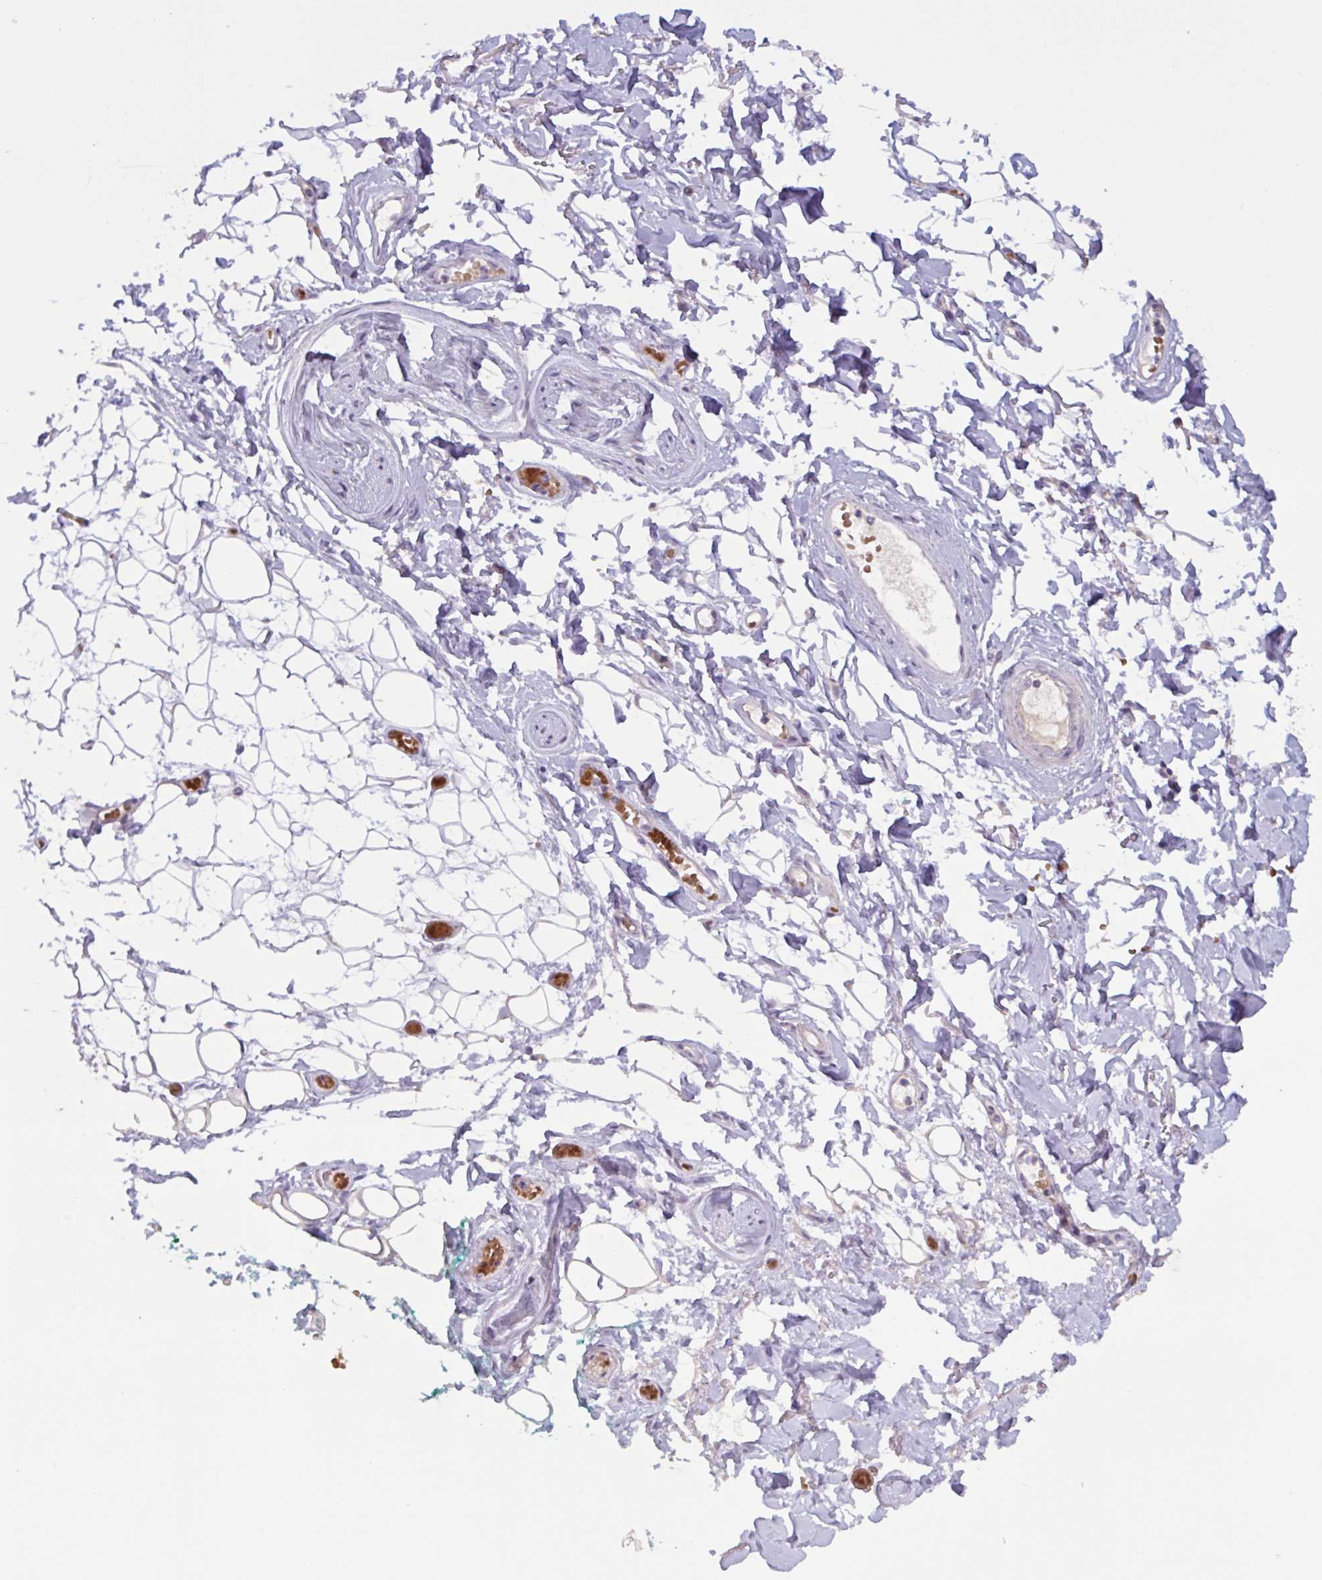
{"staining": {"intensity": "negative", "quantity": "none", "location": "none"}, "tissue": "adipose tissue", "cell_type": "Adipocytes", "image_type": "normal", "snomed": [{"axis": "morphology", "description": "Normal tissue, NOS"}, {"axis": "topography", "description": "Anal"}, {"axis": "topography", "description": "Peripheral nerve tissue"}], "caption": "The micrograph demonstrates no significant staining in adipocytes of adipose tissue. Brightfield microscopy of immunohistochemistry stained with DAB (brown) and hematoxylin (blue), captured at high magnification.", "gene": "ENSG00000281613", "patient": {"sex": "male", "age": 78}}